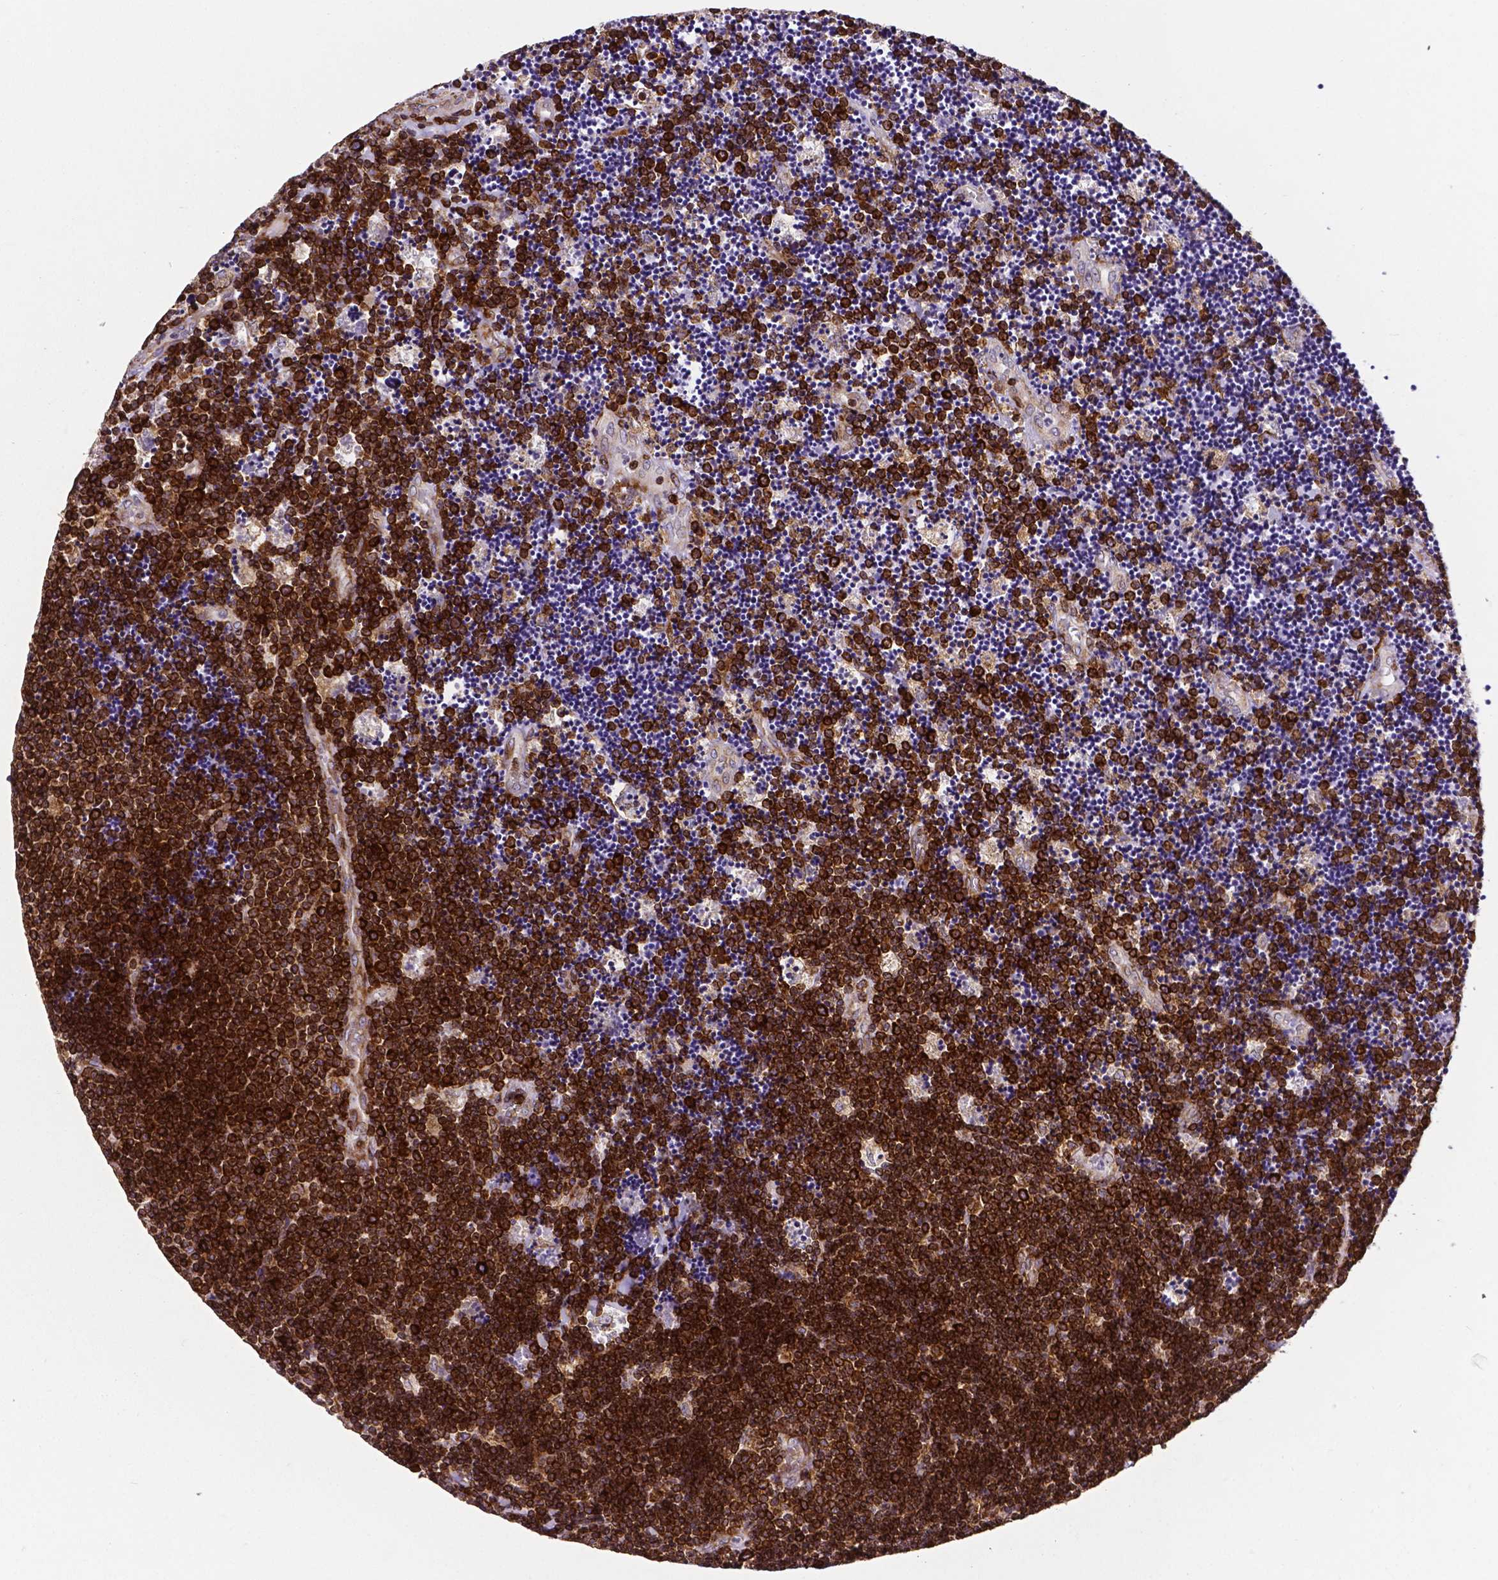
{"staining": {"intensity": "strong", "quantity": ">75%", "location": "cytoplasmic/membranous"}, "tissue": "lymphoma", "cell_type": "Tumor cells", "image_type": "cancer", "snomed": [{"axis": "morphology", "description": "Malignant lymphoma, non-Hodgkin's type, Low grade"}, {"axis": "topography", "description": "Brain"}], "caption": "Immunohistochemical staining of malignant lymphoma, non-Hodgkin's type (low-grade) shows high levels of strong cytoplasmic/membranous staining in approximately >75% of tumor cells. Nuclei are stained in blue.", "gene": "MTDH", "patient": {"sex": "female", "age": 66}}